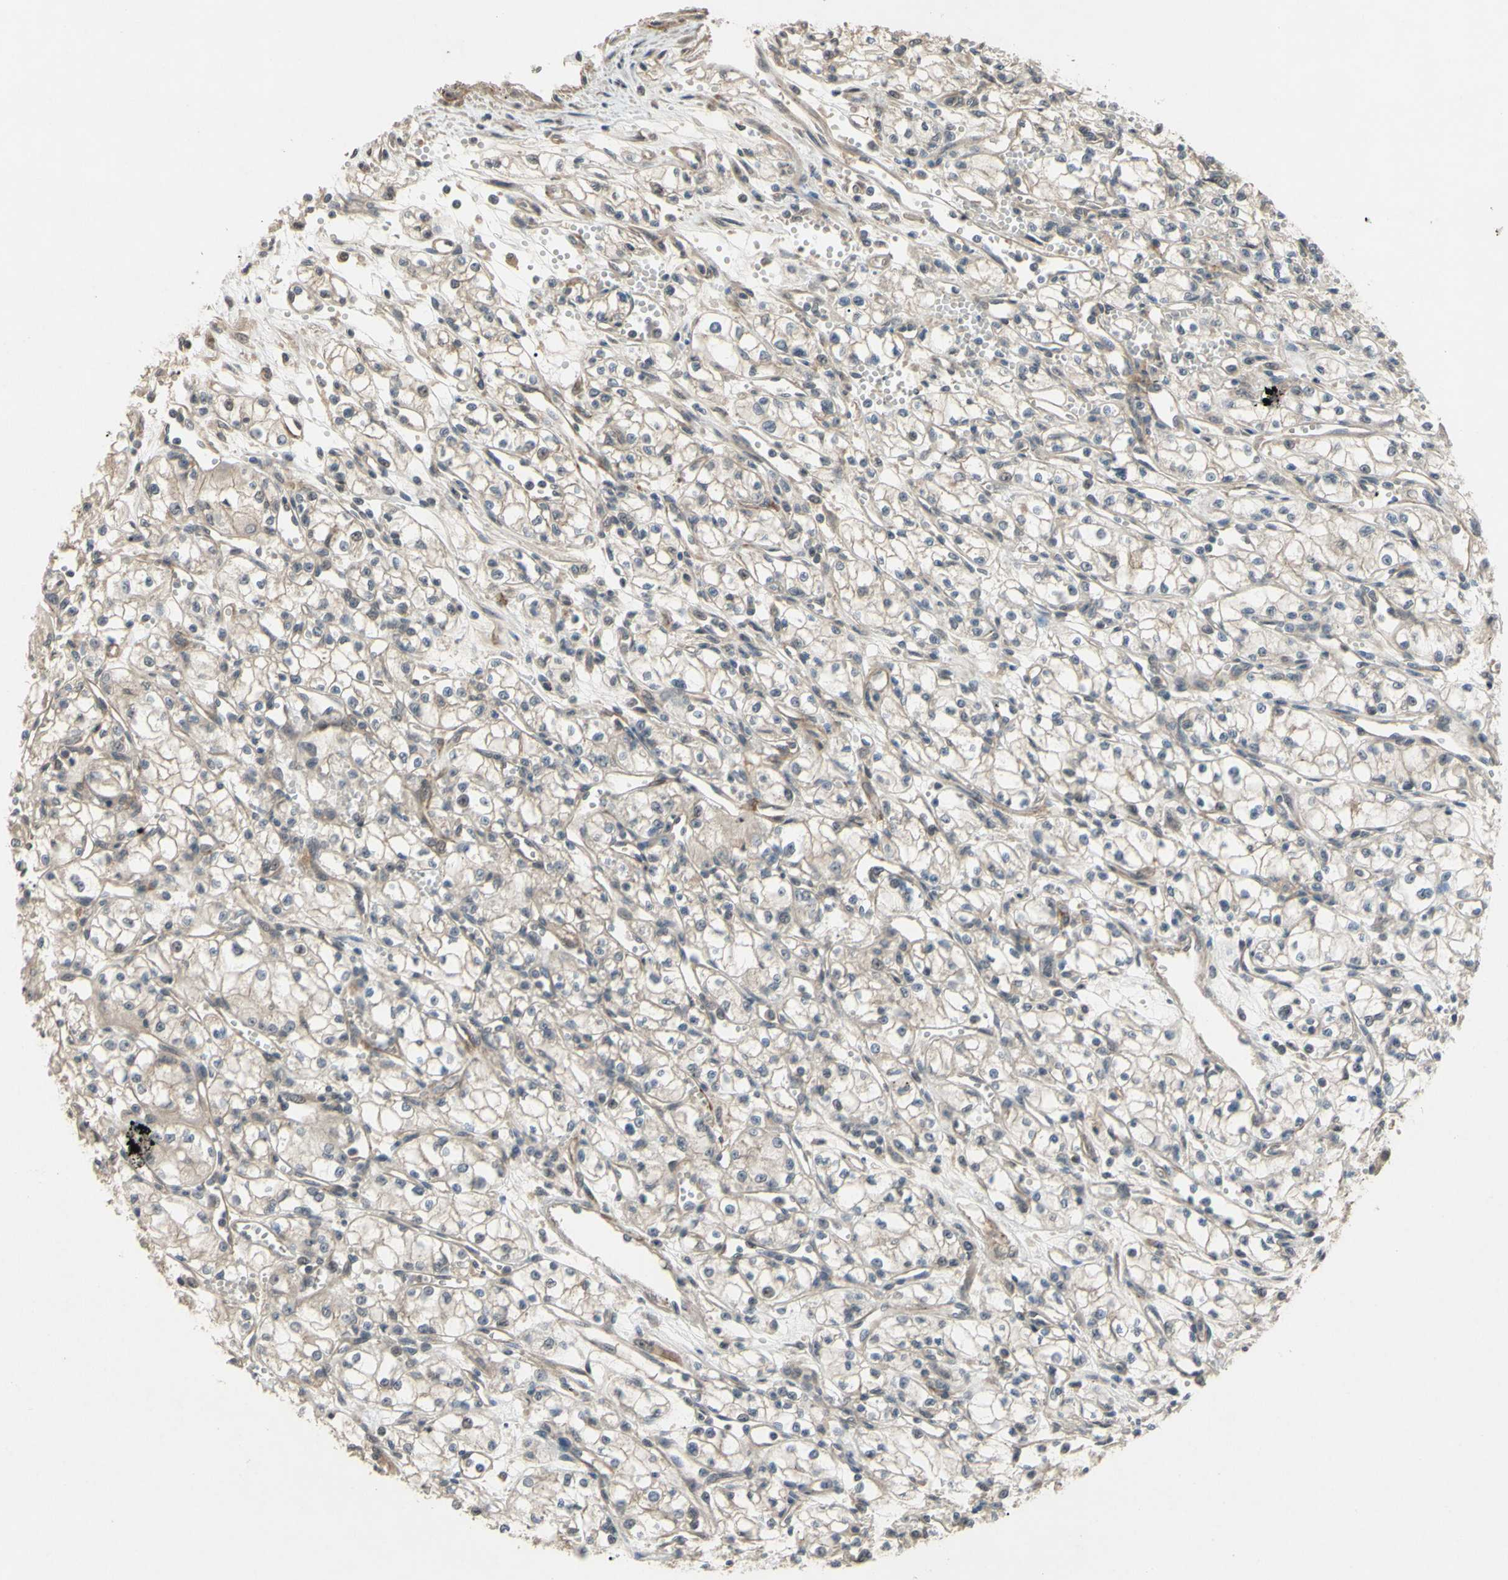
{"staining": {"intensity": "weak", "quantity": "<25%", "location": "cytoplasmic/membranous"}, "tissue": "renal cancer", "cell_type": "Tumor cells", "image_type": "cancer", "snomed": [{"axis": "morphology", "description": "Normal tissue, NOS"}, {"axis": "morphology", "description": "Adenocarcinoma, NOS"}, {"axis": "topography", "description": "Kidney"}], "caption": "This is a image of immunohistochemistry (IHC) staining of adenocarcinoma (renal), which shows no positivity in tumor cells.", "gene": "ALK", "patient": {"sex": "male", "age": 59}}